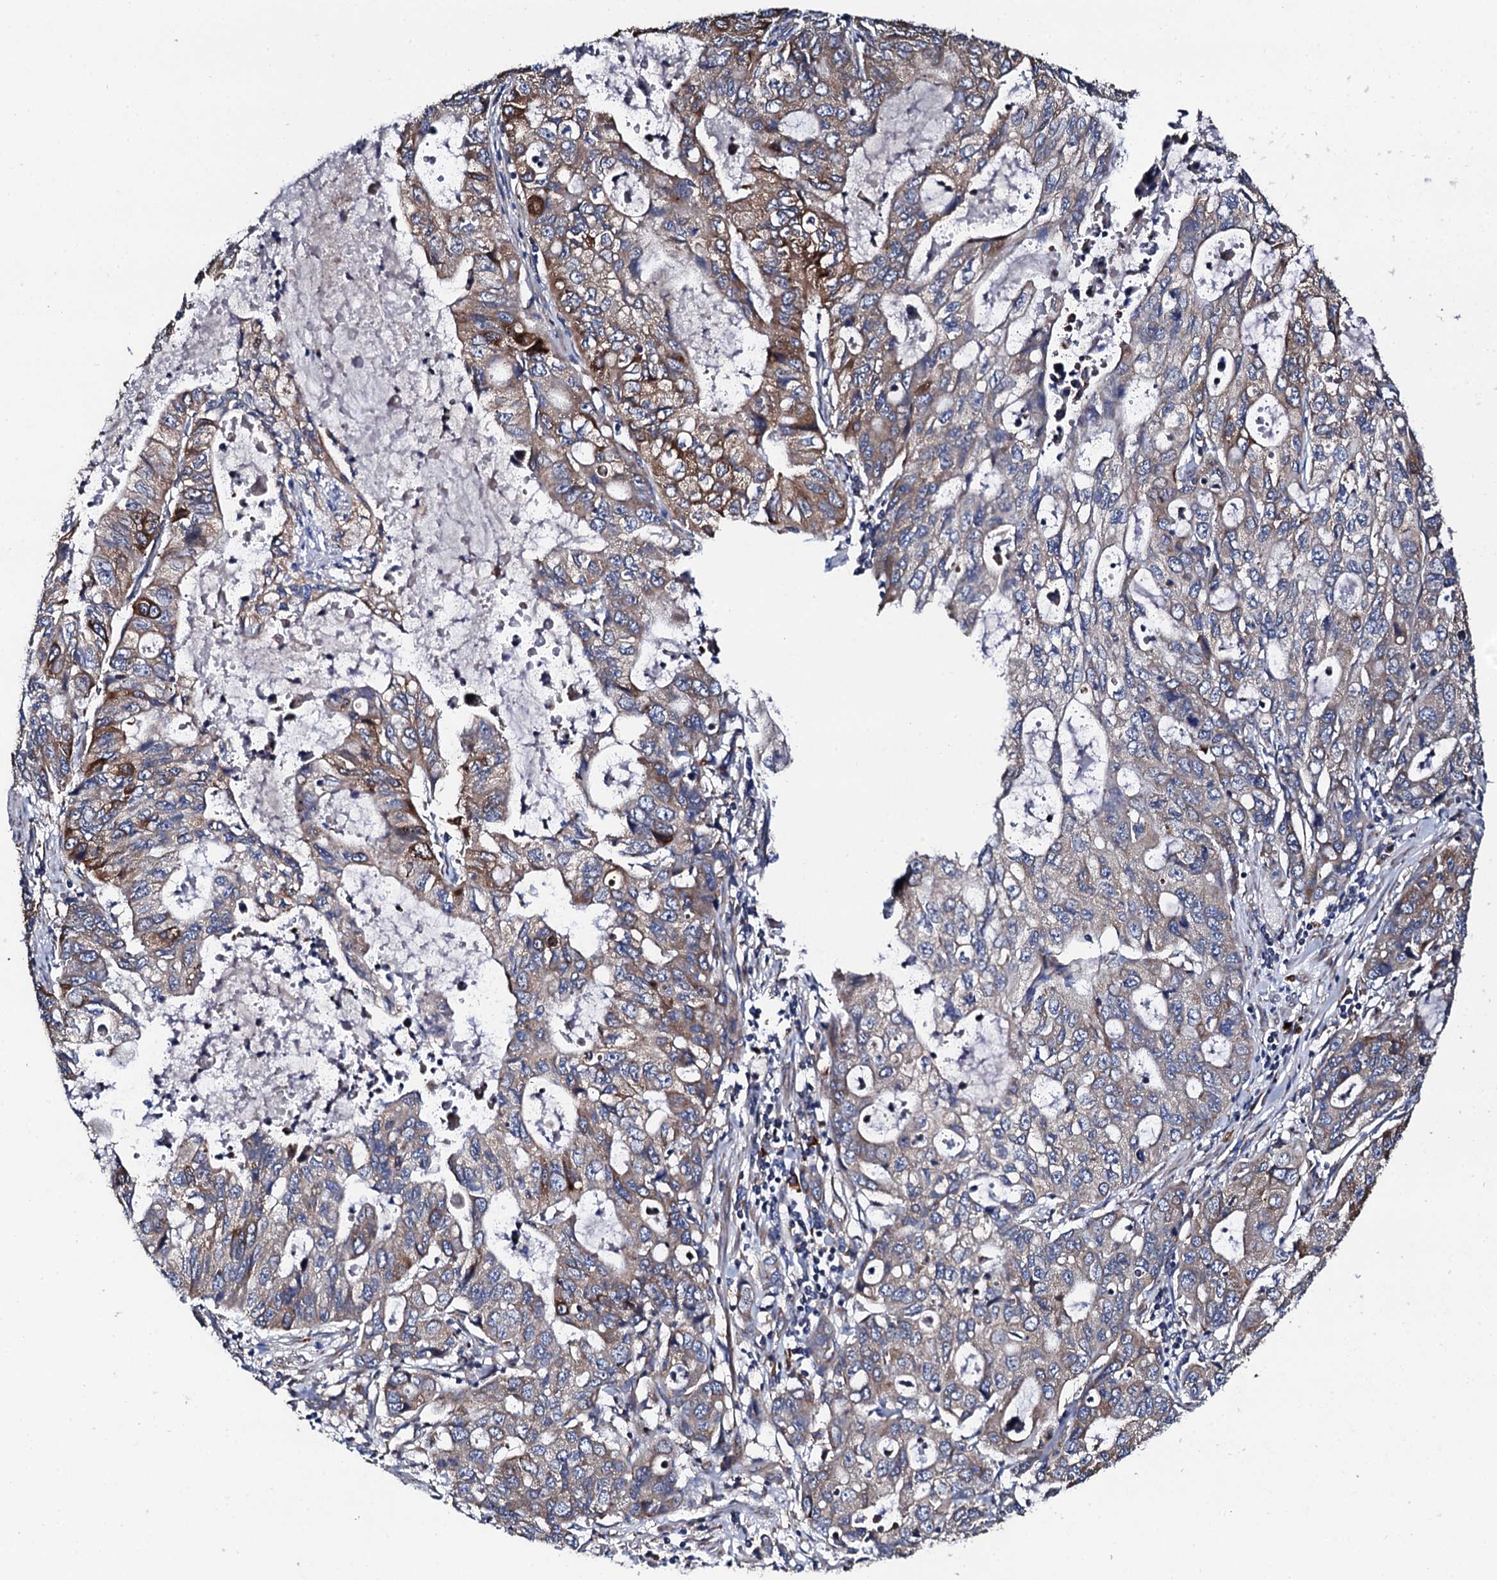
{"staining": {"intensity": "weak", "quantity": "25%-75%", "location": "cytoplasmic/membranous"}, "tissue": "stomach cancer", "cell_type": "Tumor cells", "image_type": "cancer", "snomed": [{"axis": "morphology", "description": "Adenocarcinoma, NOS"}, {"axis": "topography", "description": "Stomach, upper"}], "caption": "This image exhibits IHC staining of stomach cancer (adenocarcinoma), with low weak cytoplasmic/membranous positivity in about 25%-75% of tumor cells.", "gene": "LIPT2", "patient": {"sex": "female", "age": 52}}